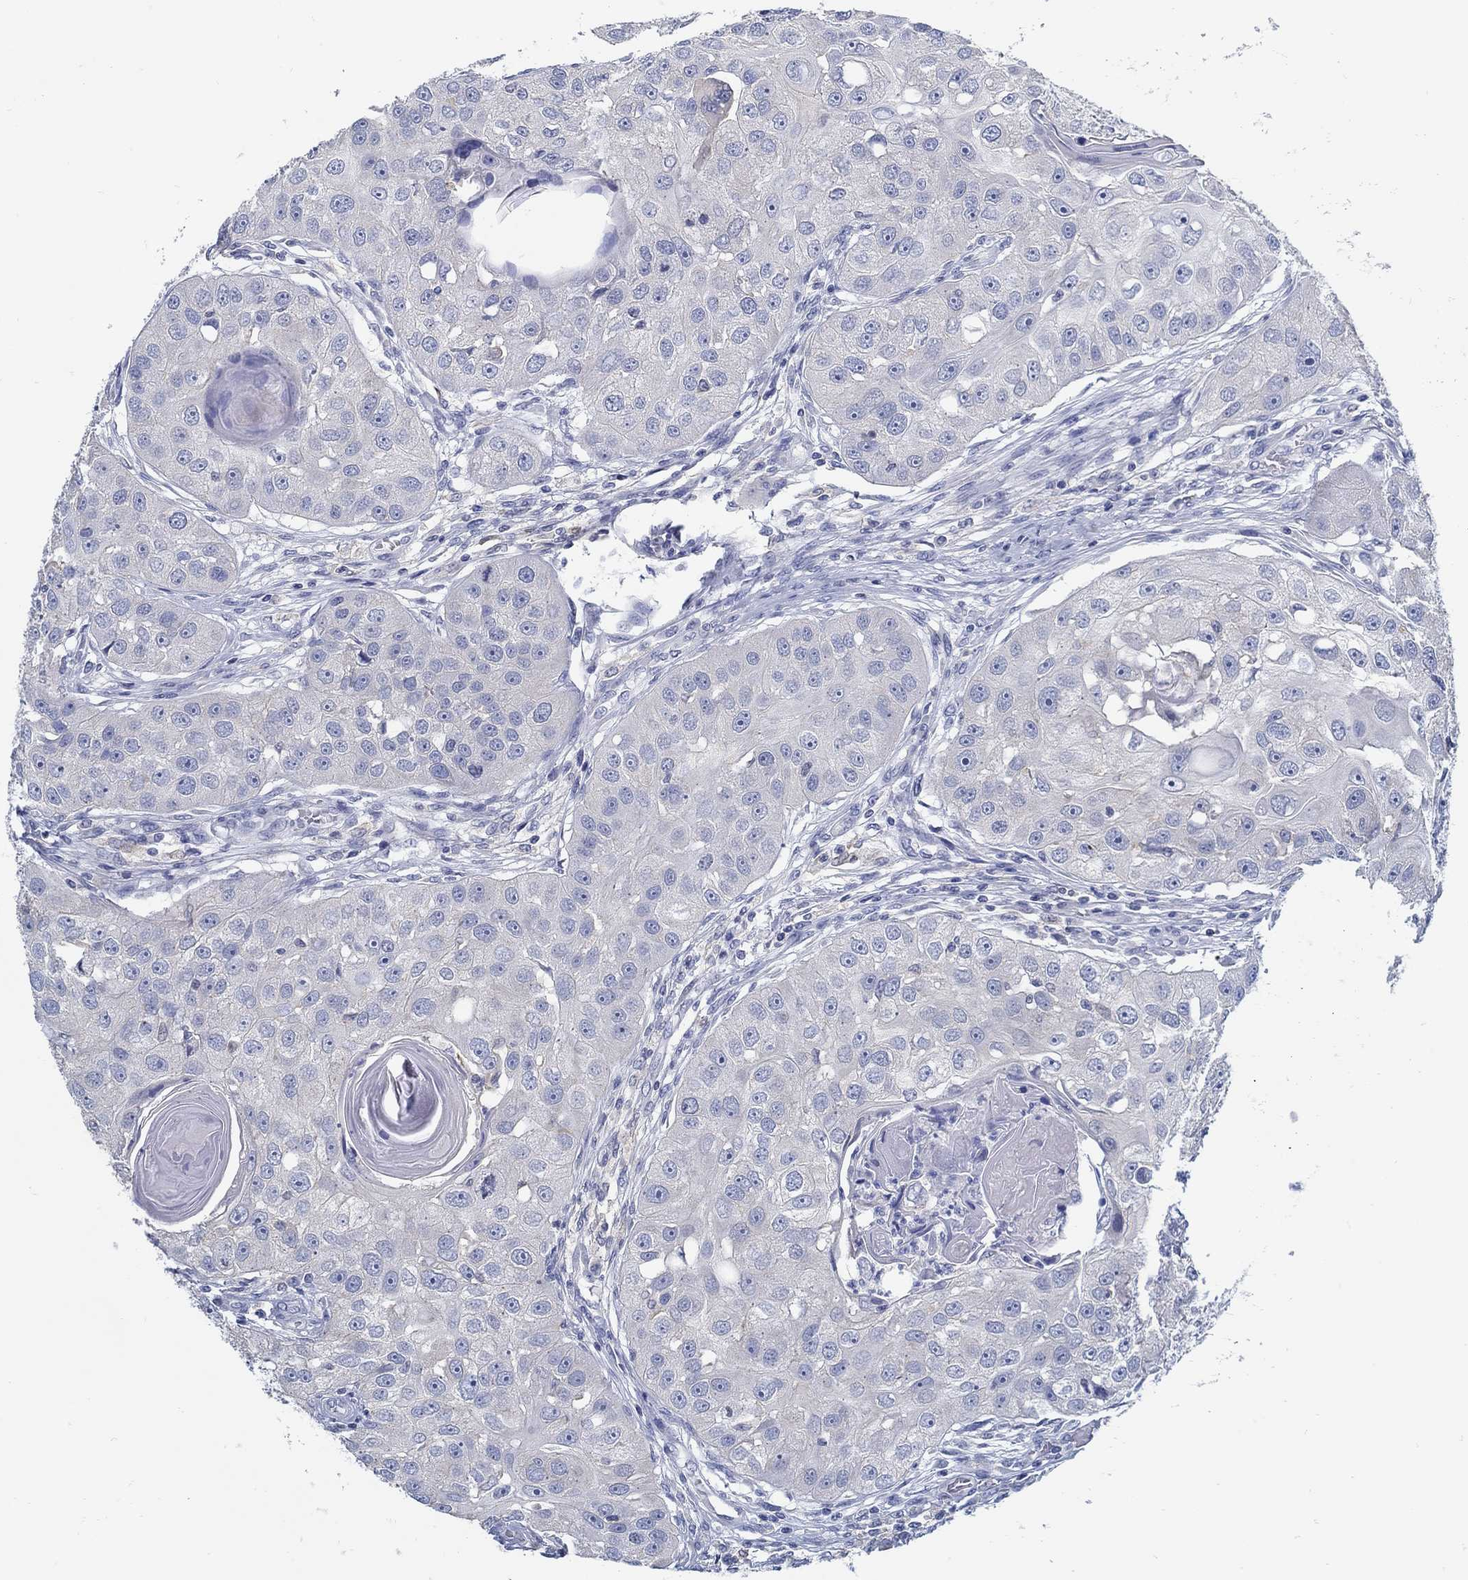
{"staining": {"intensity": "negative", "quantity": "none", "location": "none"}, "tissue": "head and neck cancer", "cell_type": "Tumor cells", "image_type": "cancer", "snomed": [{"axis": "morphology", "description": "Normal tissue, NOS"}, {"axis": "morphology", "description": "Squamous cell carcinoma, NOS"}, {"axis": "topography", "description": "Skeletal muscle"}, {"axis": "topography", "description": "Head-Neck"}], "caption": "IHC image of neoplastic tissue: squamous cell carcinoma (head and neck) stained with DAB (3,3'-diaminobenzidine) demonstrates no significant protein positivity in tumor cells. The staining was performed using DAB (3,3'-diaminobenzidine) to visualize the protein expression in brown, while the nuclei were stained in blue with hematoxylin (Magnification: 20x).", "gene": "ZFAND4", "patient": {"sex": "male", "age": 51}}